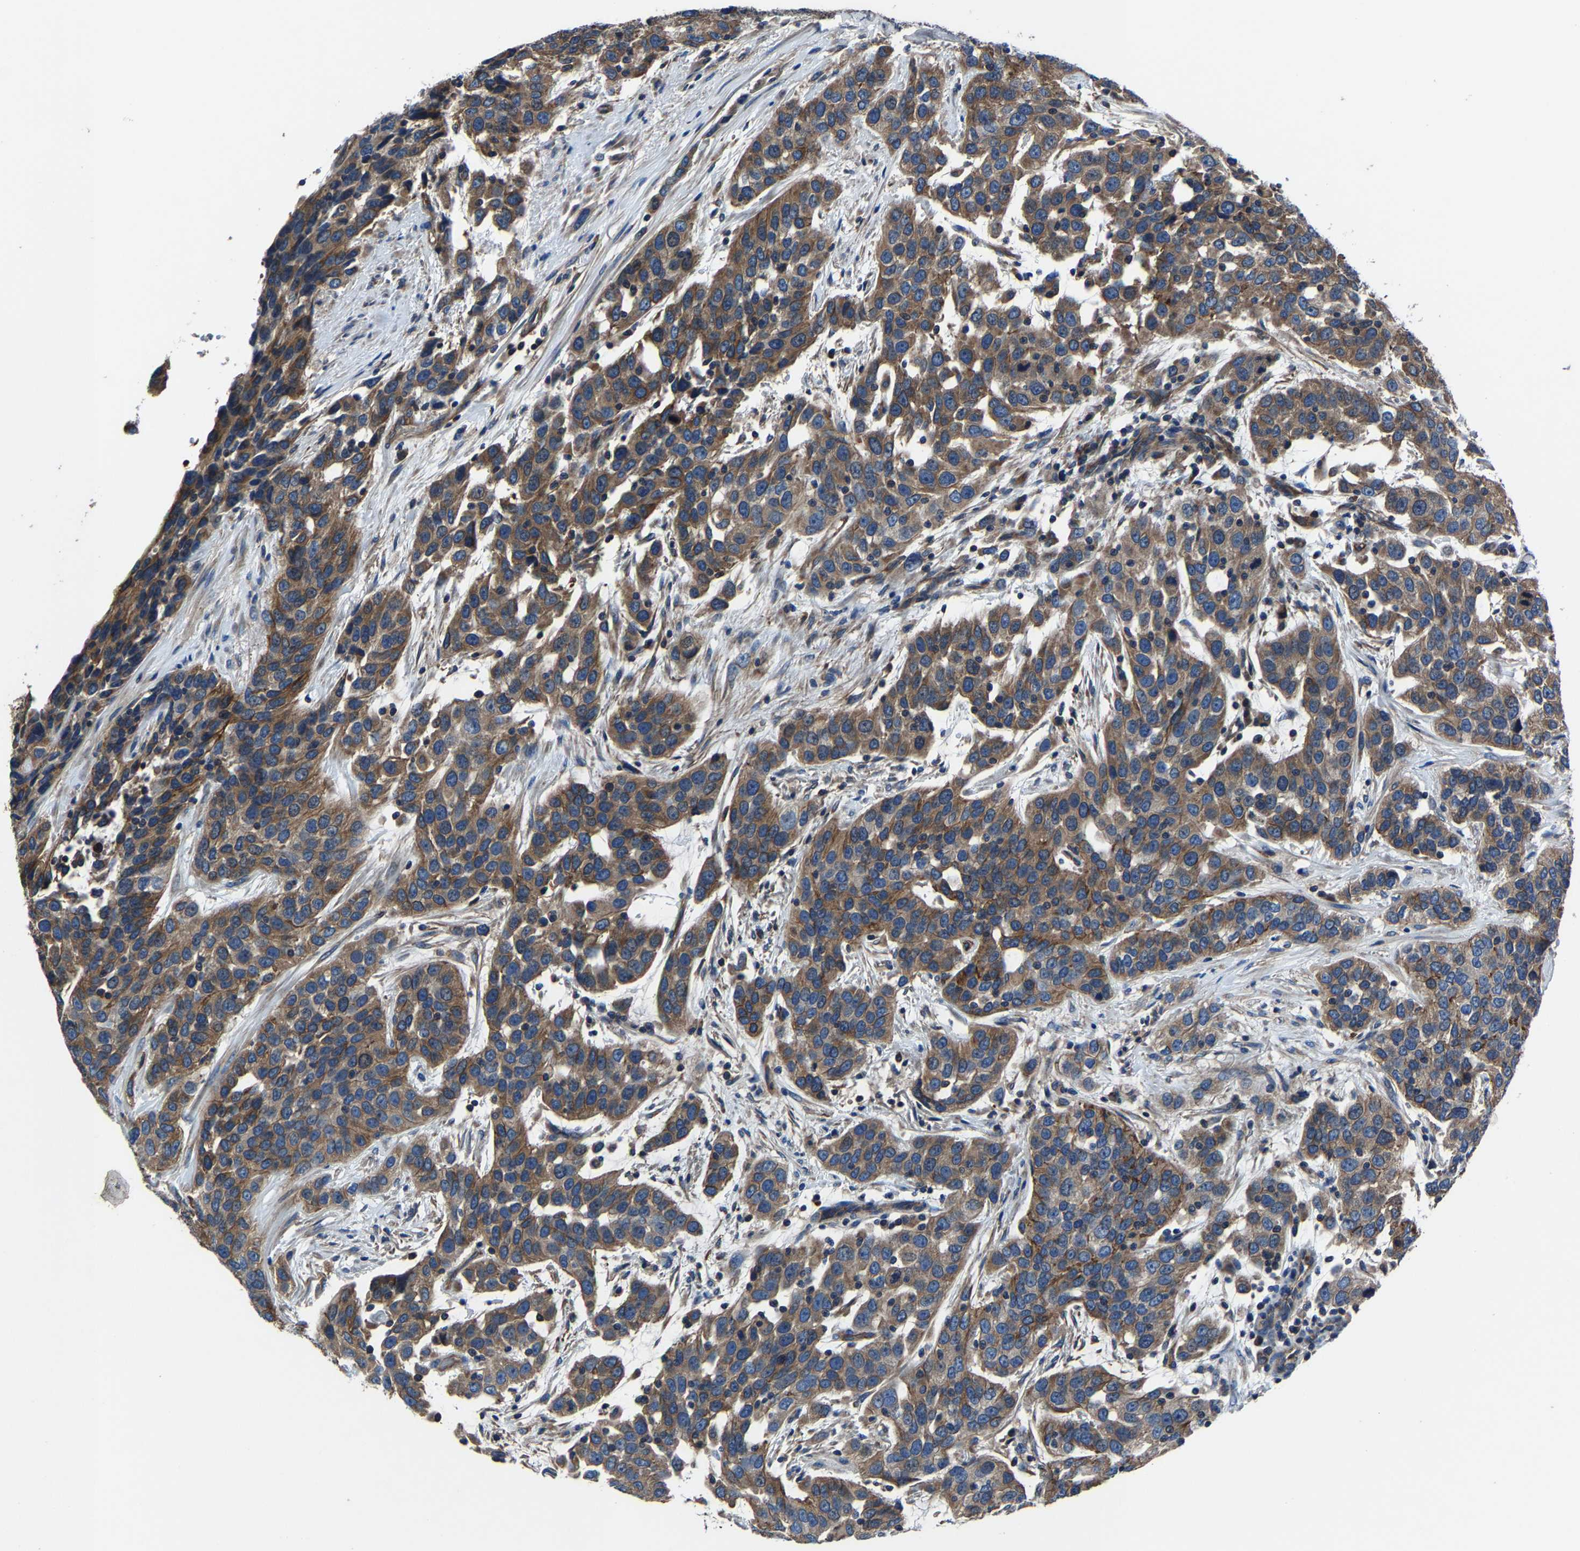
{"staining": {"intensity": "moderate", "quantity": ">75%", "location": "cytoplasmic/membranous"}, "tissue": "urothelial cancer", "cell_type": "Tumor cells", "image_type": "cancer", "snomed": [{"axis": "morphology", "description": "Urothelial carcinoma, High grade"}, {"axis": "topography", "description": "Urinary bladder"}], "caption": "Urothelial cancer stained with a protein marker reveals moderate staining in tumor cells.", "gene": "KIAA1958", "patient": {"sex": "female", "age": 80}}